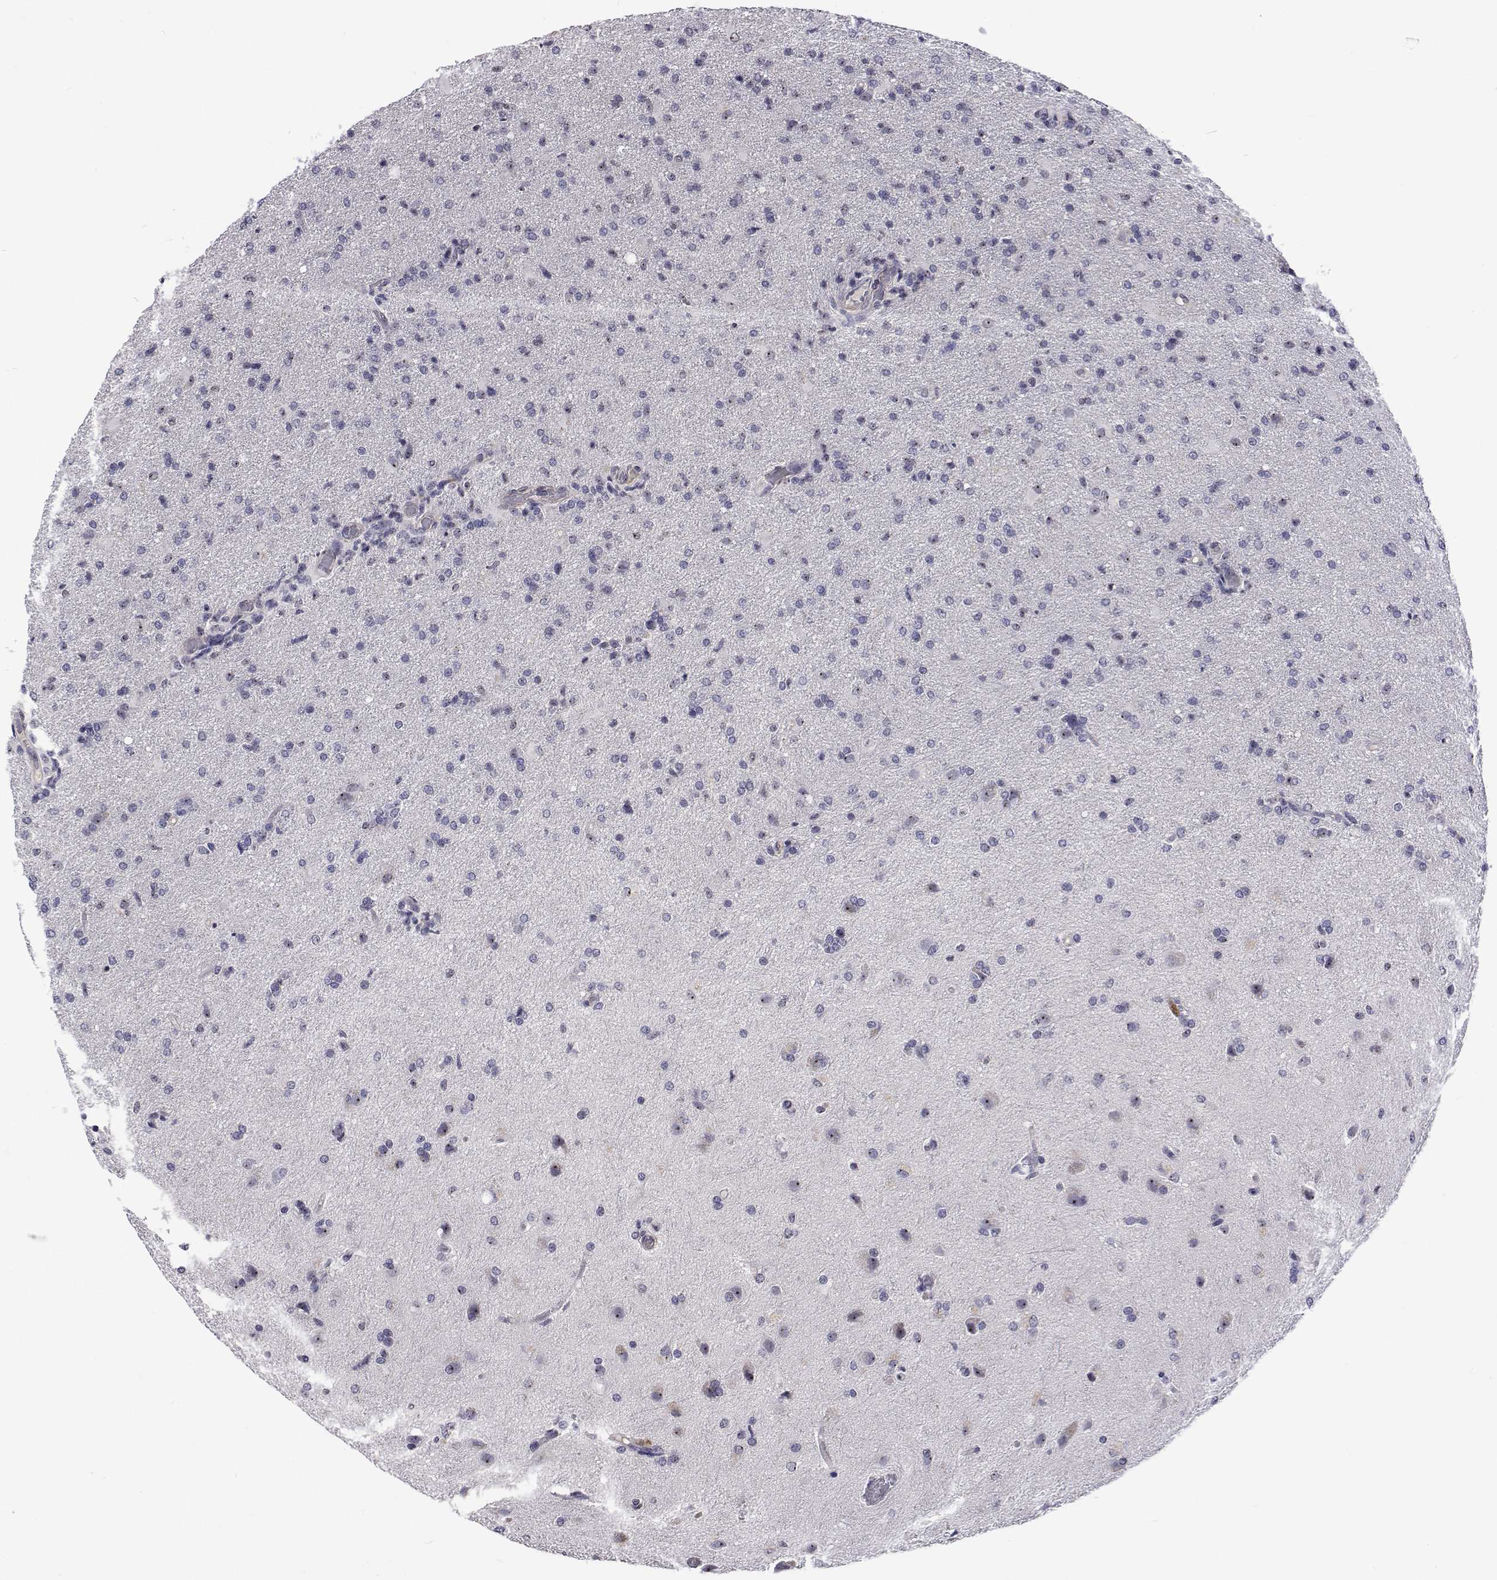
{"staining": {"intensity": "negative", "quantity": "none", "location": "none"}, "tissue": "glioma", "cell_type": "Tumor cells", "image_type": "cancer", "snomed": [{"axis": "morphology", "description": "Glioma, malignant, High grade"}, {"axis": "topography", "description": "Brain"}], "caption": "High magnification brightfield microscopy of malignant glioma (high-grade) stained with DAB (3,3'-diaminobenzidine) (brown) and counterstained with hematoxylin (blue): tumor cells show no significant staining.", "gene": "NHP2", "patient": {"sex": "male", "age": 68}}